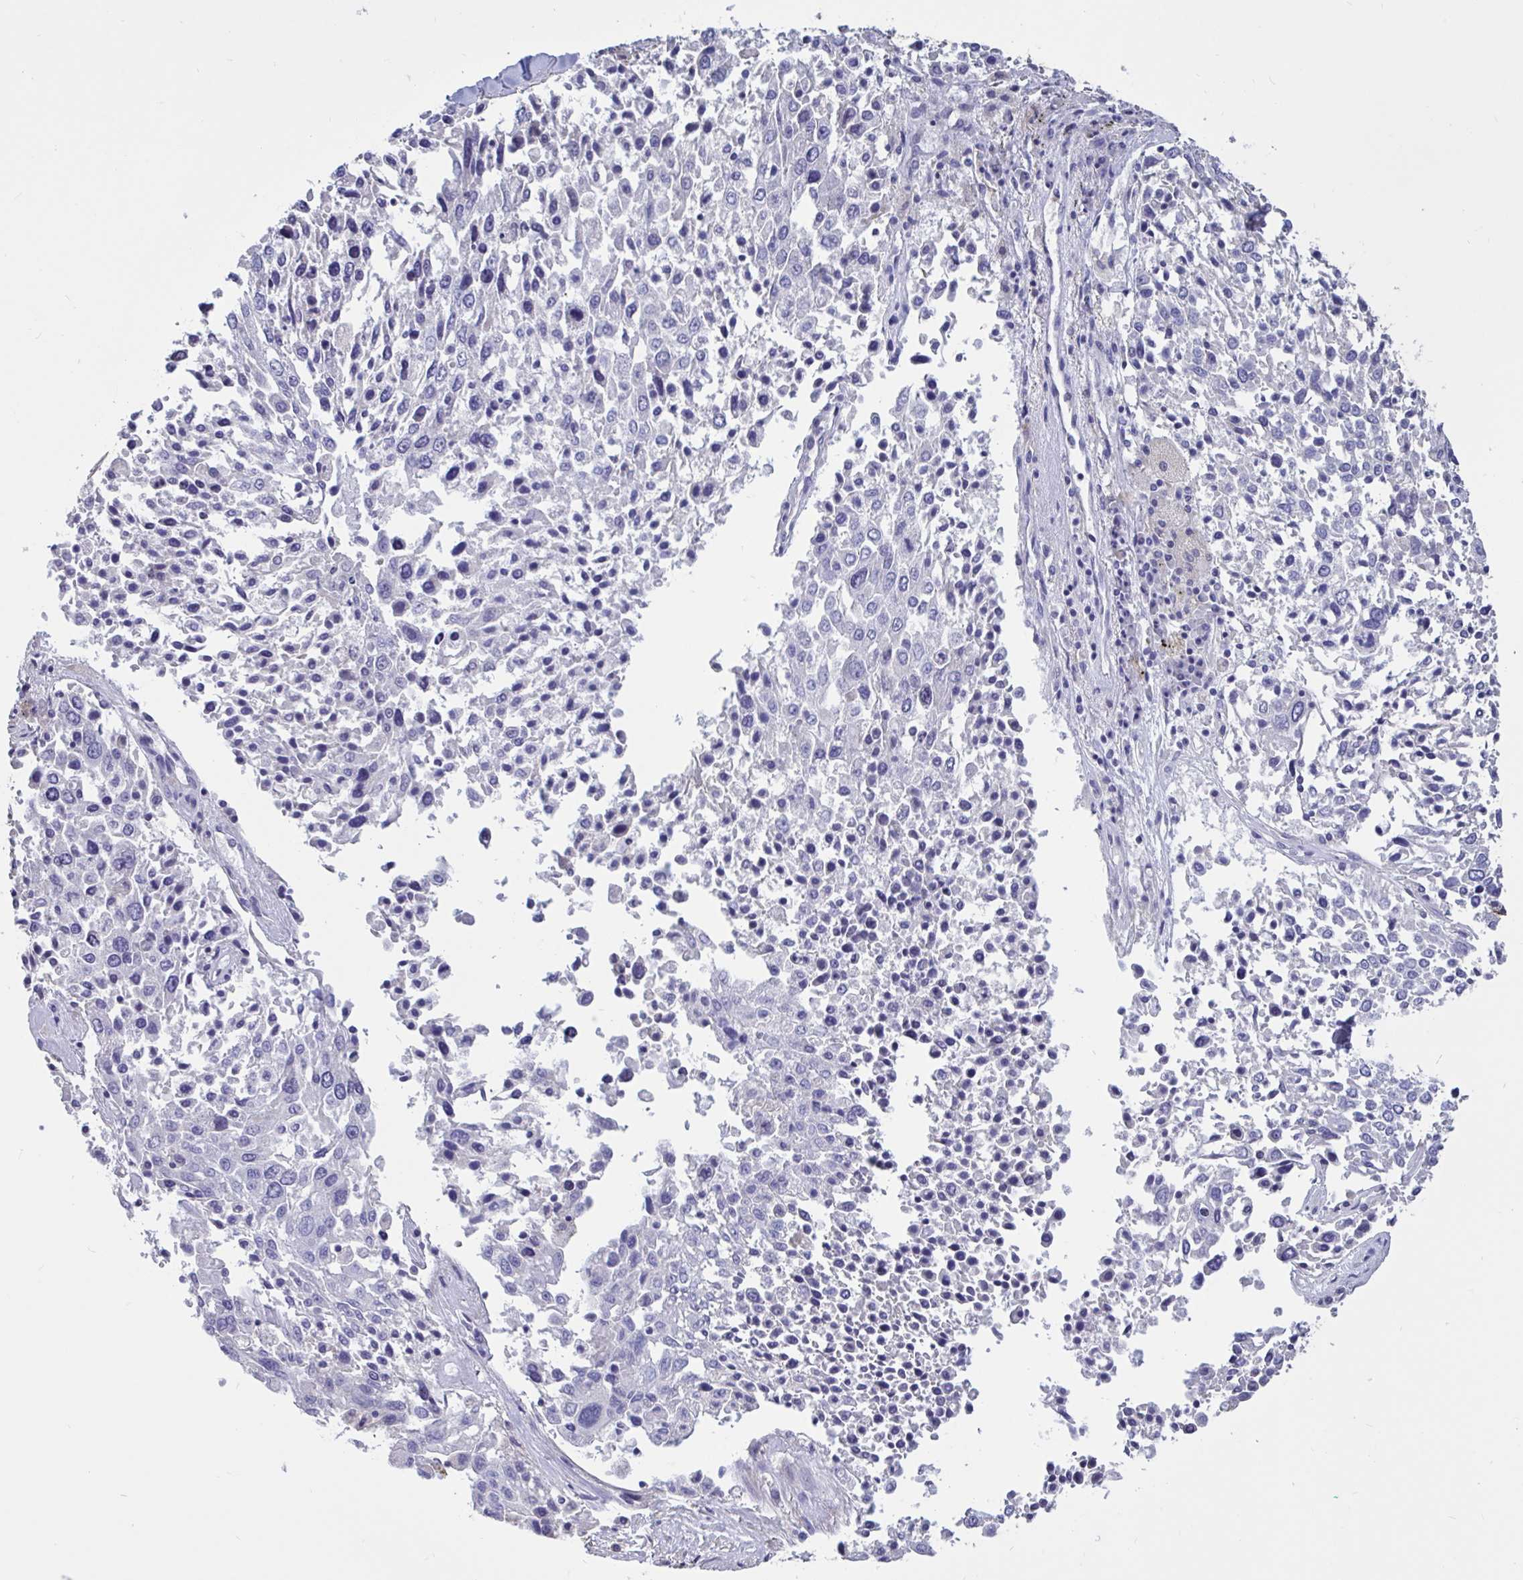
{"staining": {"intensity": "negative", "quantity": "none", "location": "none"}, "tissue": "lung cancer", "cell_type": "Tumor cells", "image_type": "cancer", "snomed": [{"axis": "morphology", "description": "Squamous cell carcinoma, NOS"}, {"axis": "topography", "description": "Lung"}], "caption": "Immunohistochemistry (IHC) of lung squamous cell carcinoma displays no staining in tumor cells.", "gene": "DDX39A", "patient": {"sex": "male", "age": 65}}